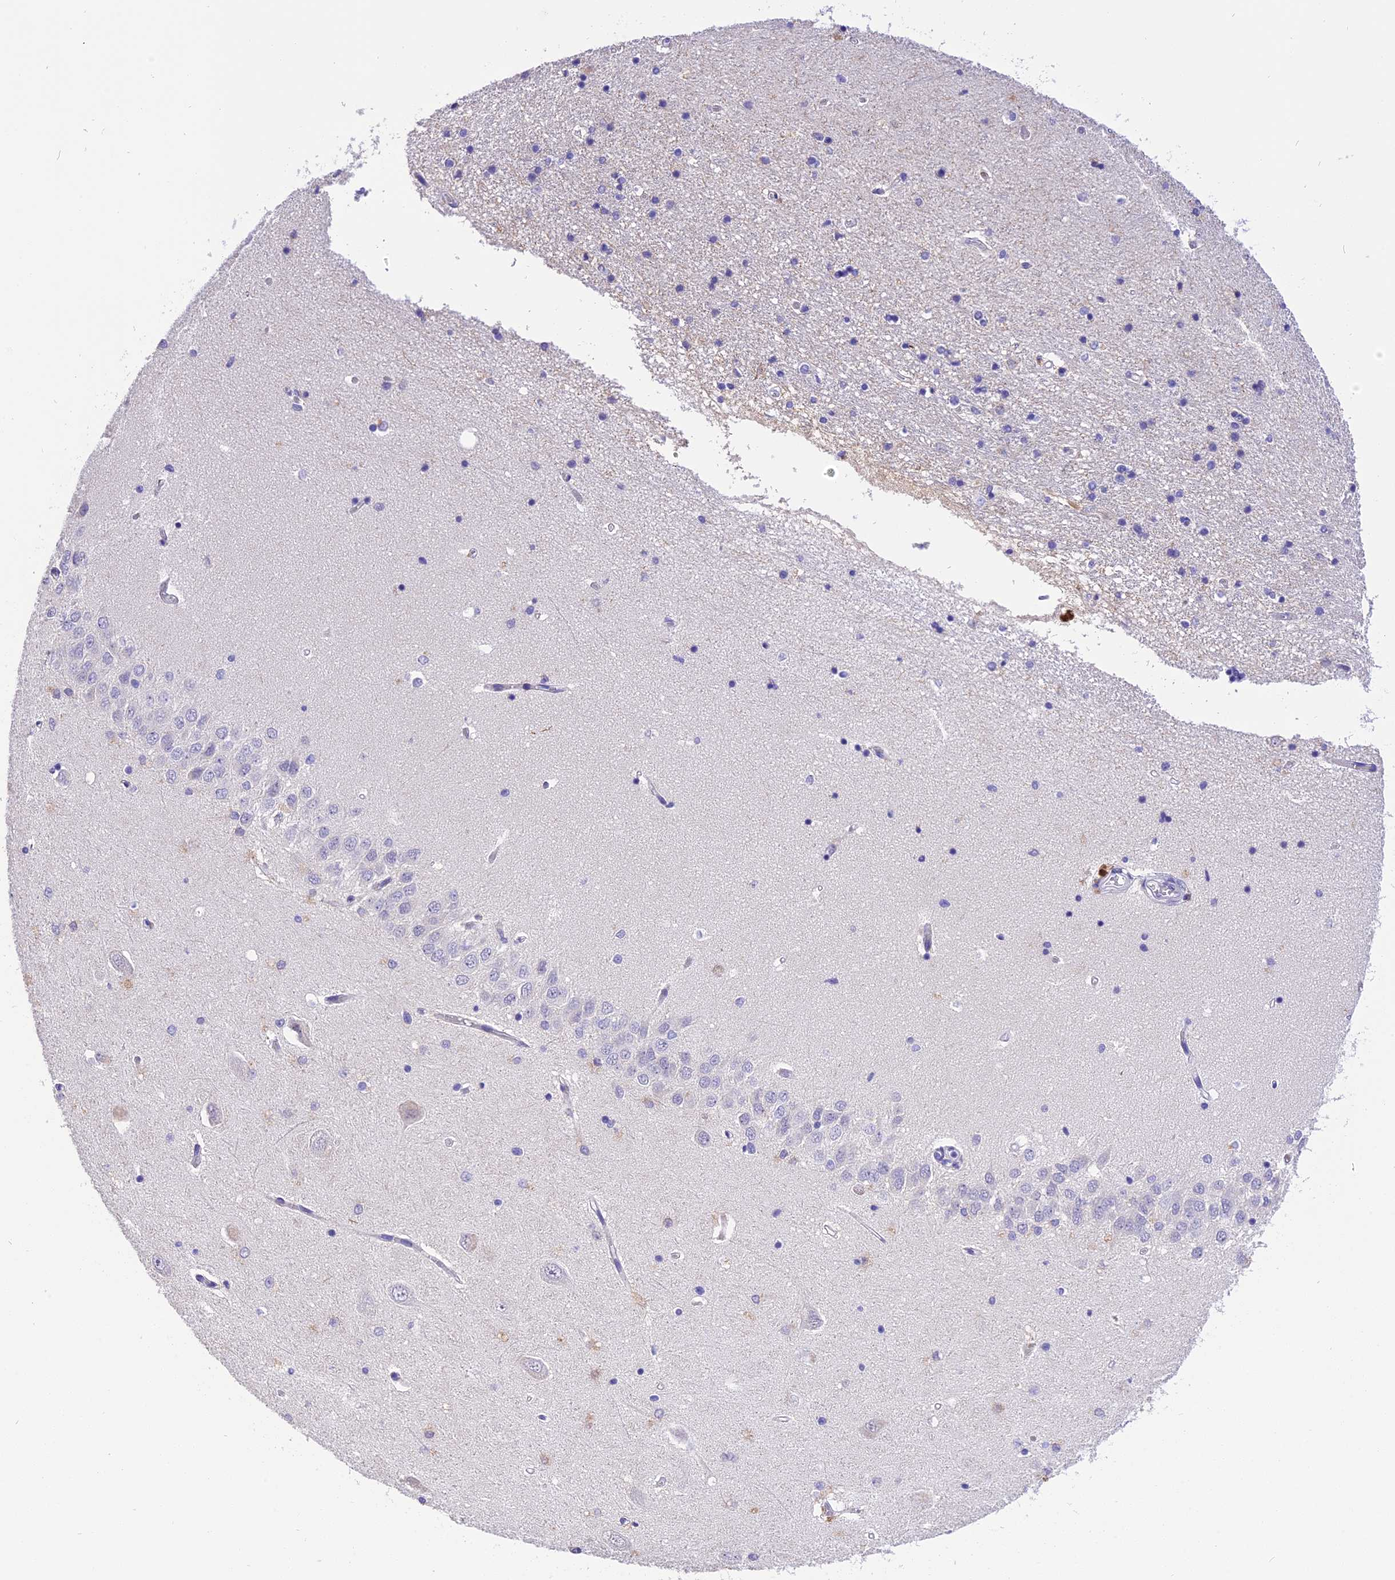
{"staining": {"intensity": "negative", "quantity": "none", "location": "none"}, "tissue": "hippocampus", "cell_type": "Glial cells", "image_type": "normal", "snomed": [{"axis": "morphology", "description": "Normal tissue, NOS"}, {"axis": "topography", "description": "Hippocampus"}], "caption": "A micrograph of human hippocampus is negative for staining in glial cells. (Brightfield microscopy of DAB IHC at high magnification).", "gene": "AHSP", "patient": {"sex": "male", "age": 45}}